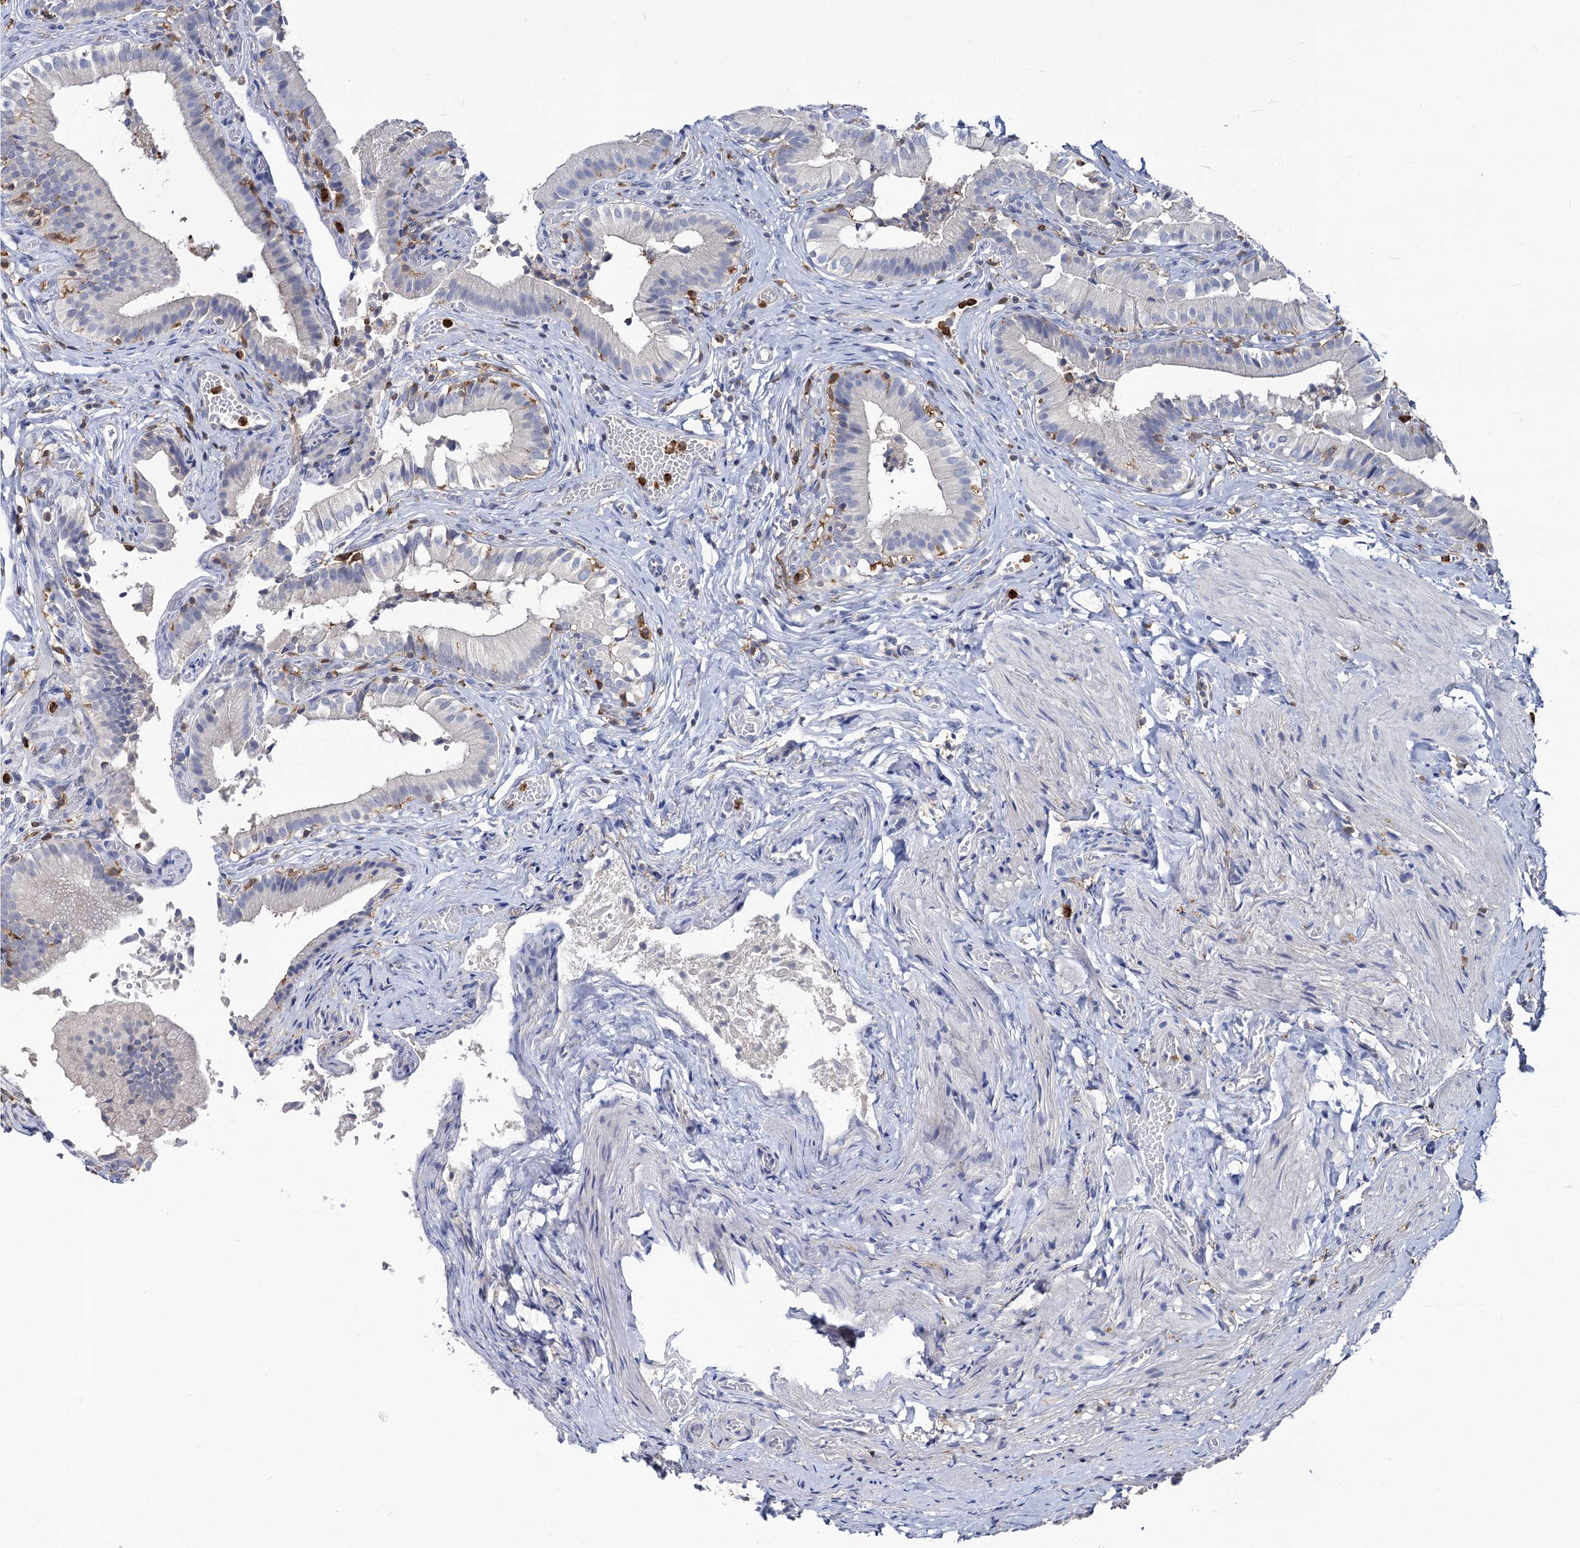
{"staining": {"intensity": "moderate", "quantity": "<25%", "location": "cytoplasmic/membranous"}, "tissue": "gallbladder", "cell_type": "Glandular cells", "image_type": "normal", "snomed": [{"axis": "morphology", "description": "Normal tissue, NOS"}, {"axis": "topography", "description": "Gallbladder"}], "caption": "A photomicrograph of human gallbladder stained for a protein shows moderate cytoplasmic/membranous brown staining in glandular cells. The protein of interest is stained brown, and the nuclei are stained in blue (DAB IHC with brightfield microscopy, high magnification).", "gene": "RHOG", "patient": {"sex": "female", "age": 47}}